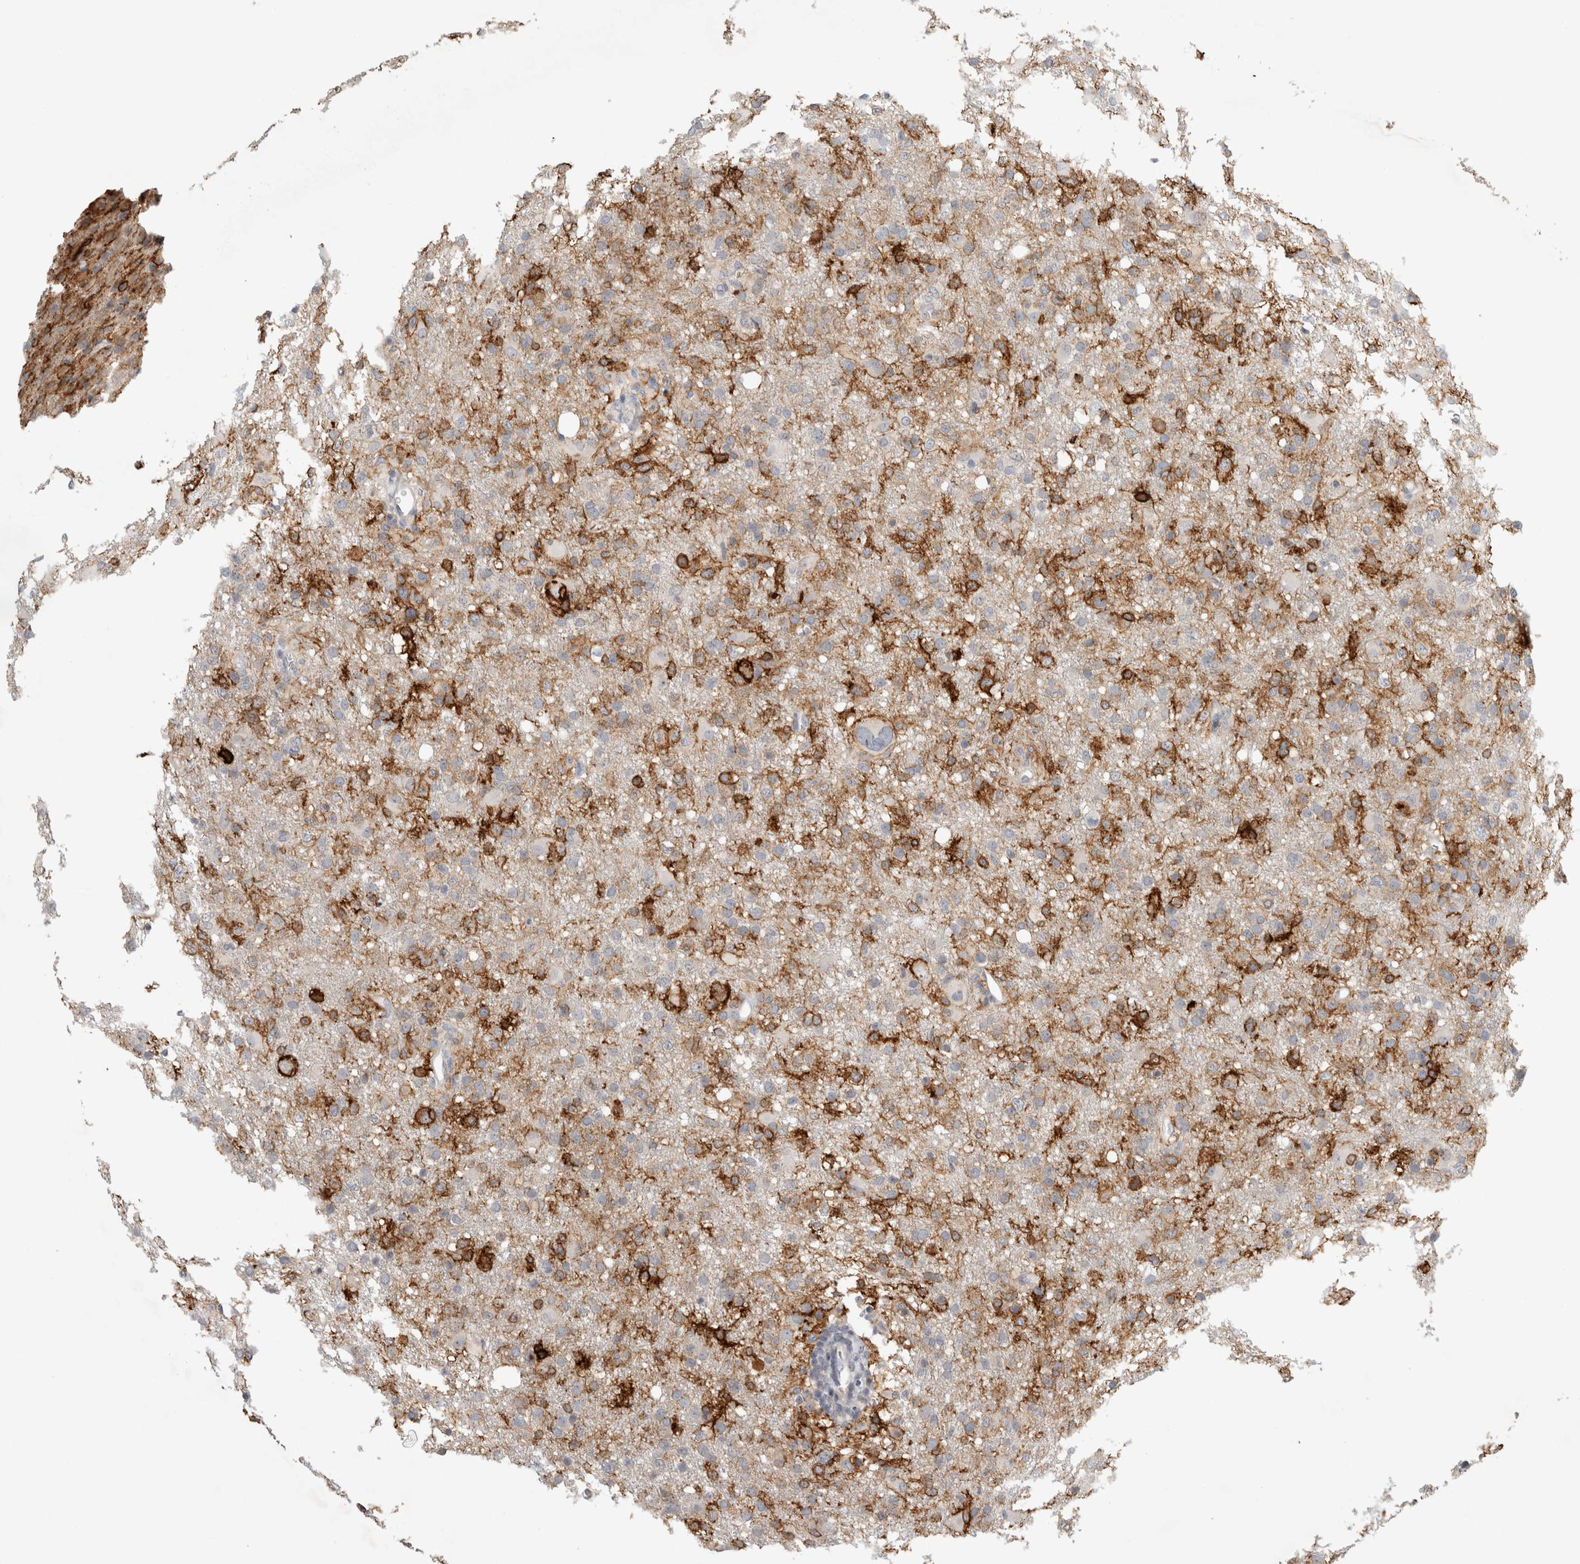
{"staining": {"intensity": "strong", "quantity": "25%-75%", "location": "cytoplasmic/membranous"}, "tissue": "glioma", "cell_type": "Tumor cells", "image_type": "cancer", "snomed": [{"axis": "morphology", "description": "Glioma, malignant, High grade"}, {"axis": "topography", "description": "Brain"}], "caption": "Tumor cells display high levels of strong cytoplasmic/membranous positivity in approximately 25%-75% of cells in human high-grade glioma (malignant).", "gene": "UTP25", "patient": {"sex": "female", "age": 57}}